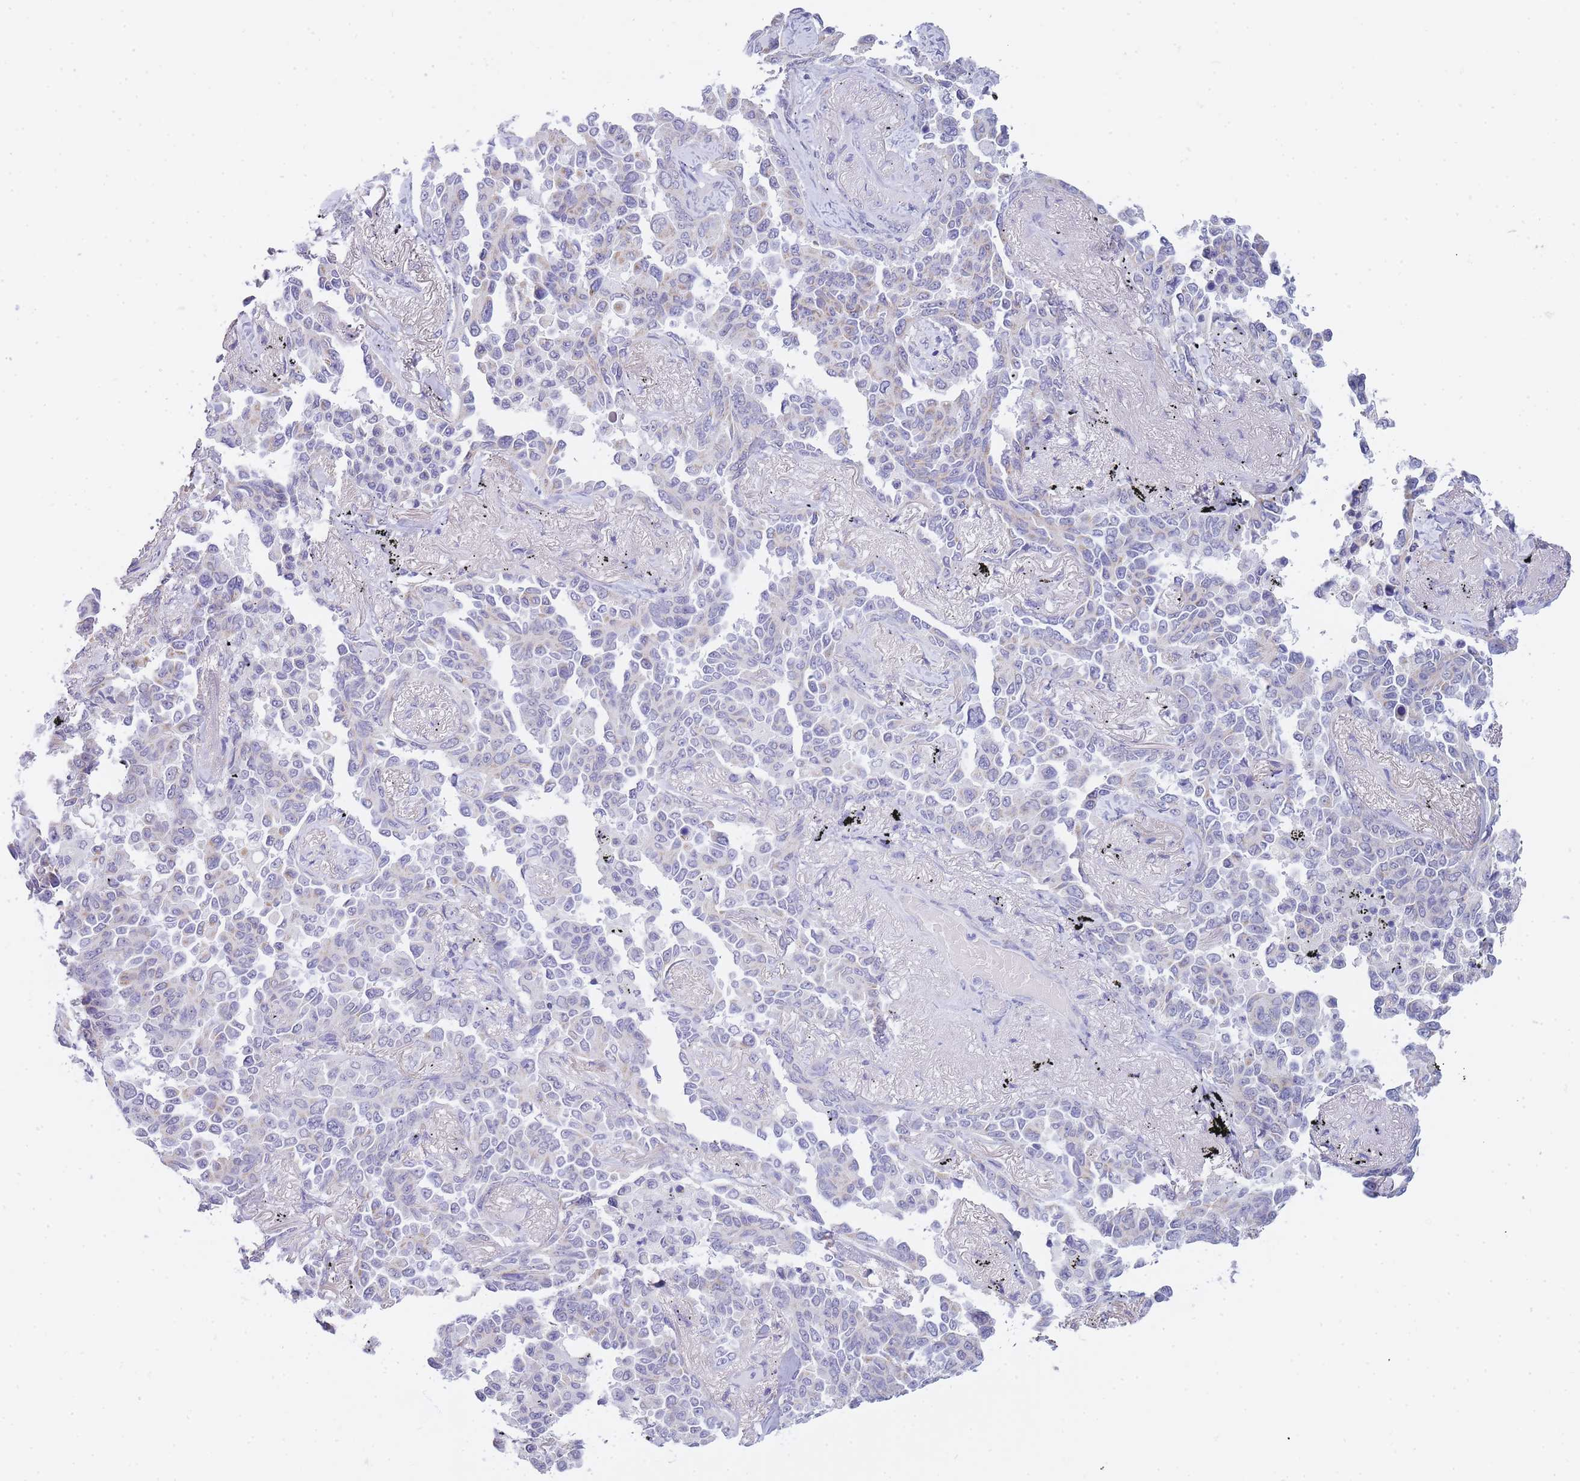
{"staining": {"intensity": "negative", "quantity": "none", "location": "none"}, "tissue": "lung cancer", "cell_type": "Tumor cells", "image_type": "cancer", "snomed": [{"axis": "morphology", "description": "Adenocarcinoma, NOS"}, {"axis": "topography", "description": "Lung"}], "caption": "Immunohistochemistry (IHC) of human adenocarcinoma (lung) displays no expression in tumor cells.", "gene": "FRAT2", "patient": {"sex": "female", "age": 67}}